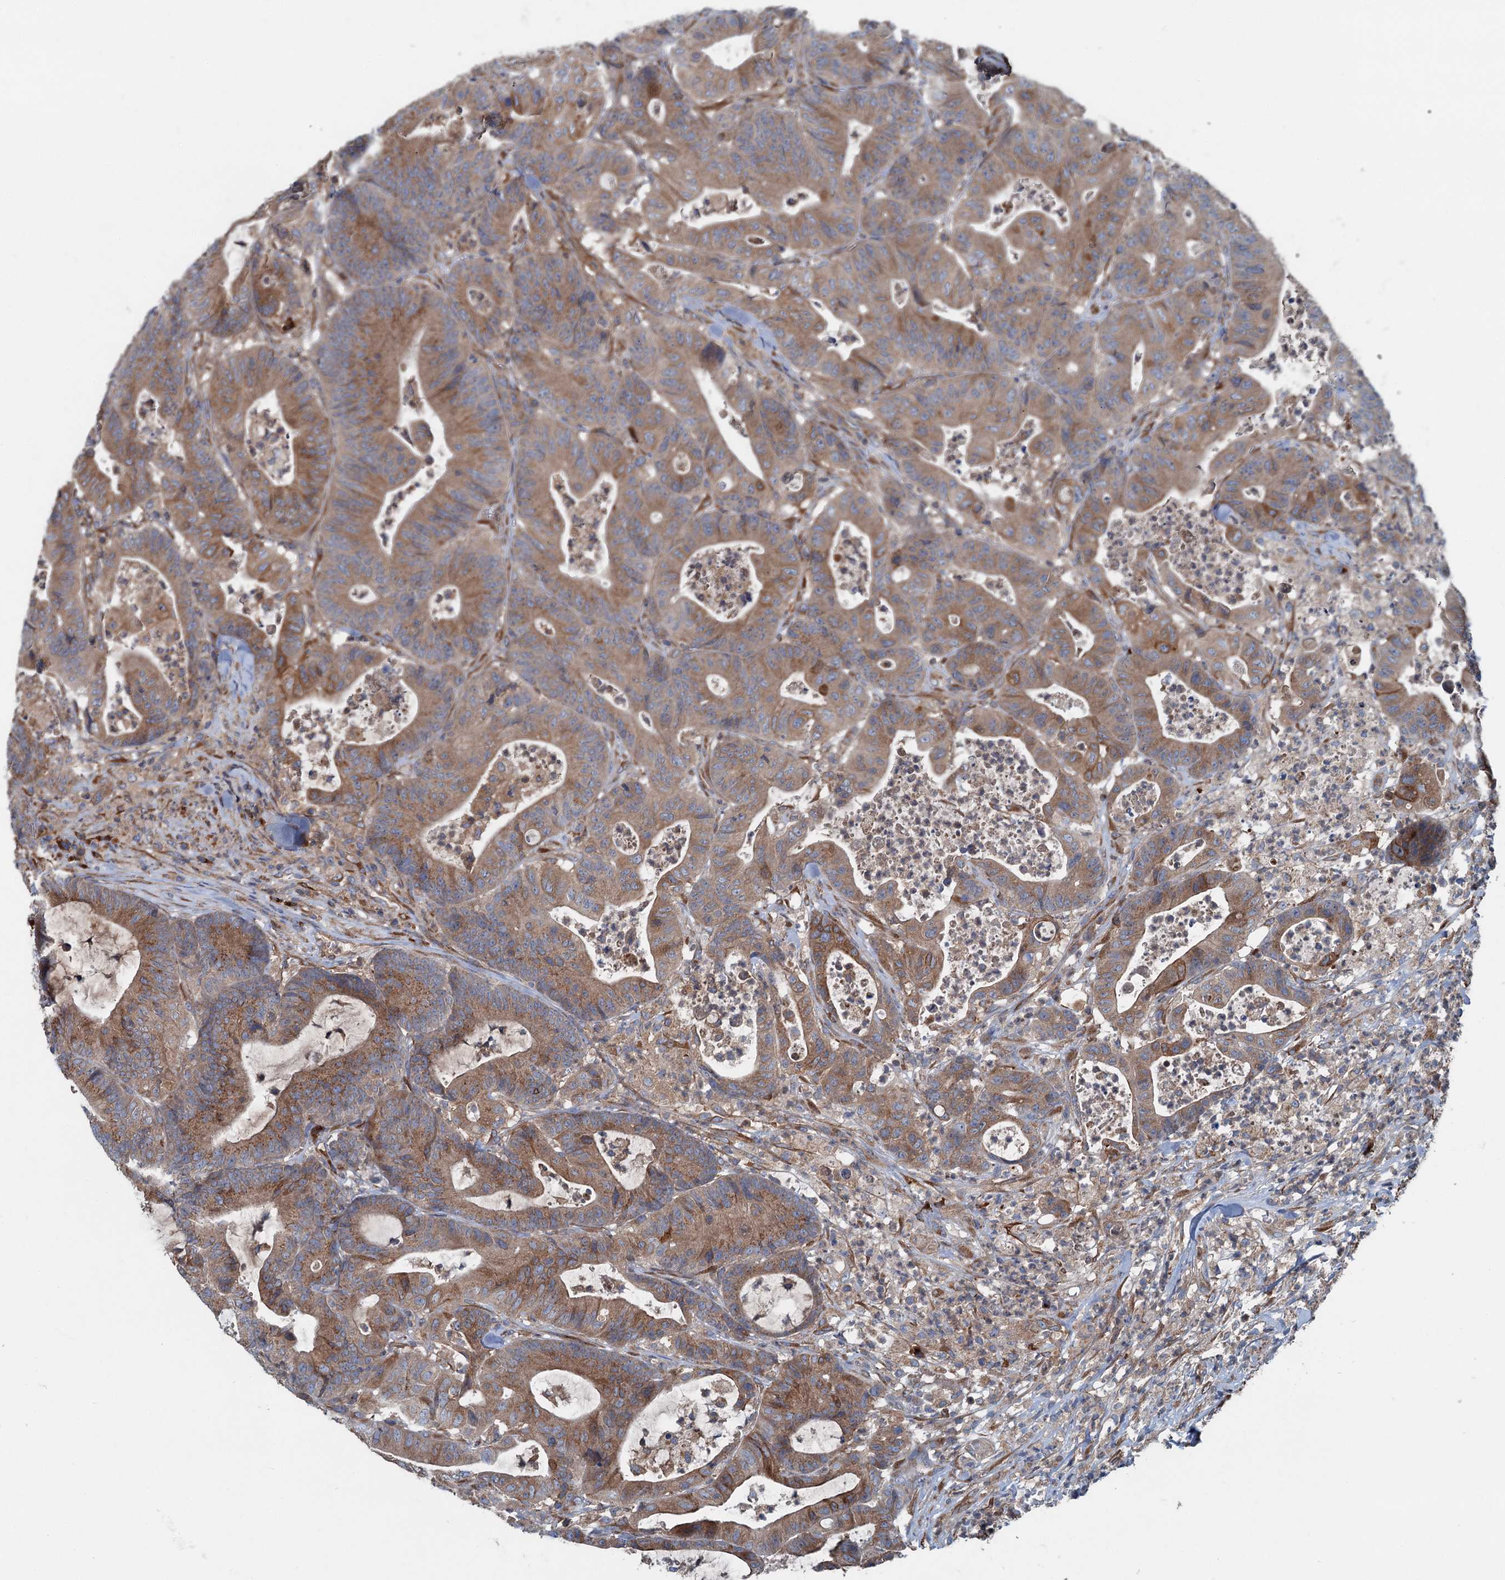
{"staining": {"intensity": "moderate", "quantity": ">75%", "location": "cytoplasmic/membranous"}, "tissue": "colorectal cancer", "cell_type": "Tumor cells", "image_type": "cancer", "snomed": [{"axis": "morphology", "description": "Adenocarcinoma, NOS"}, {"axis": "topography", "description": "Colon"}], "caption": "Immunohistochemical staining of colorectal cancer (adenocarcinoma) reveals medium levels of moderate cytoplasmic/membranous protein staining in about >75% of tumor cells. (Brightfield microscopy of DAB IHC at high magnification).", "gene": "CALCOCO1", "patient": {"sex": "female", "age": 84}}